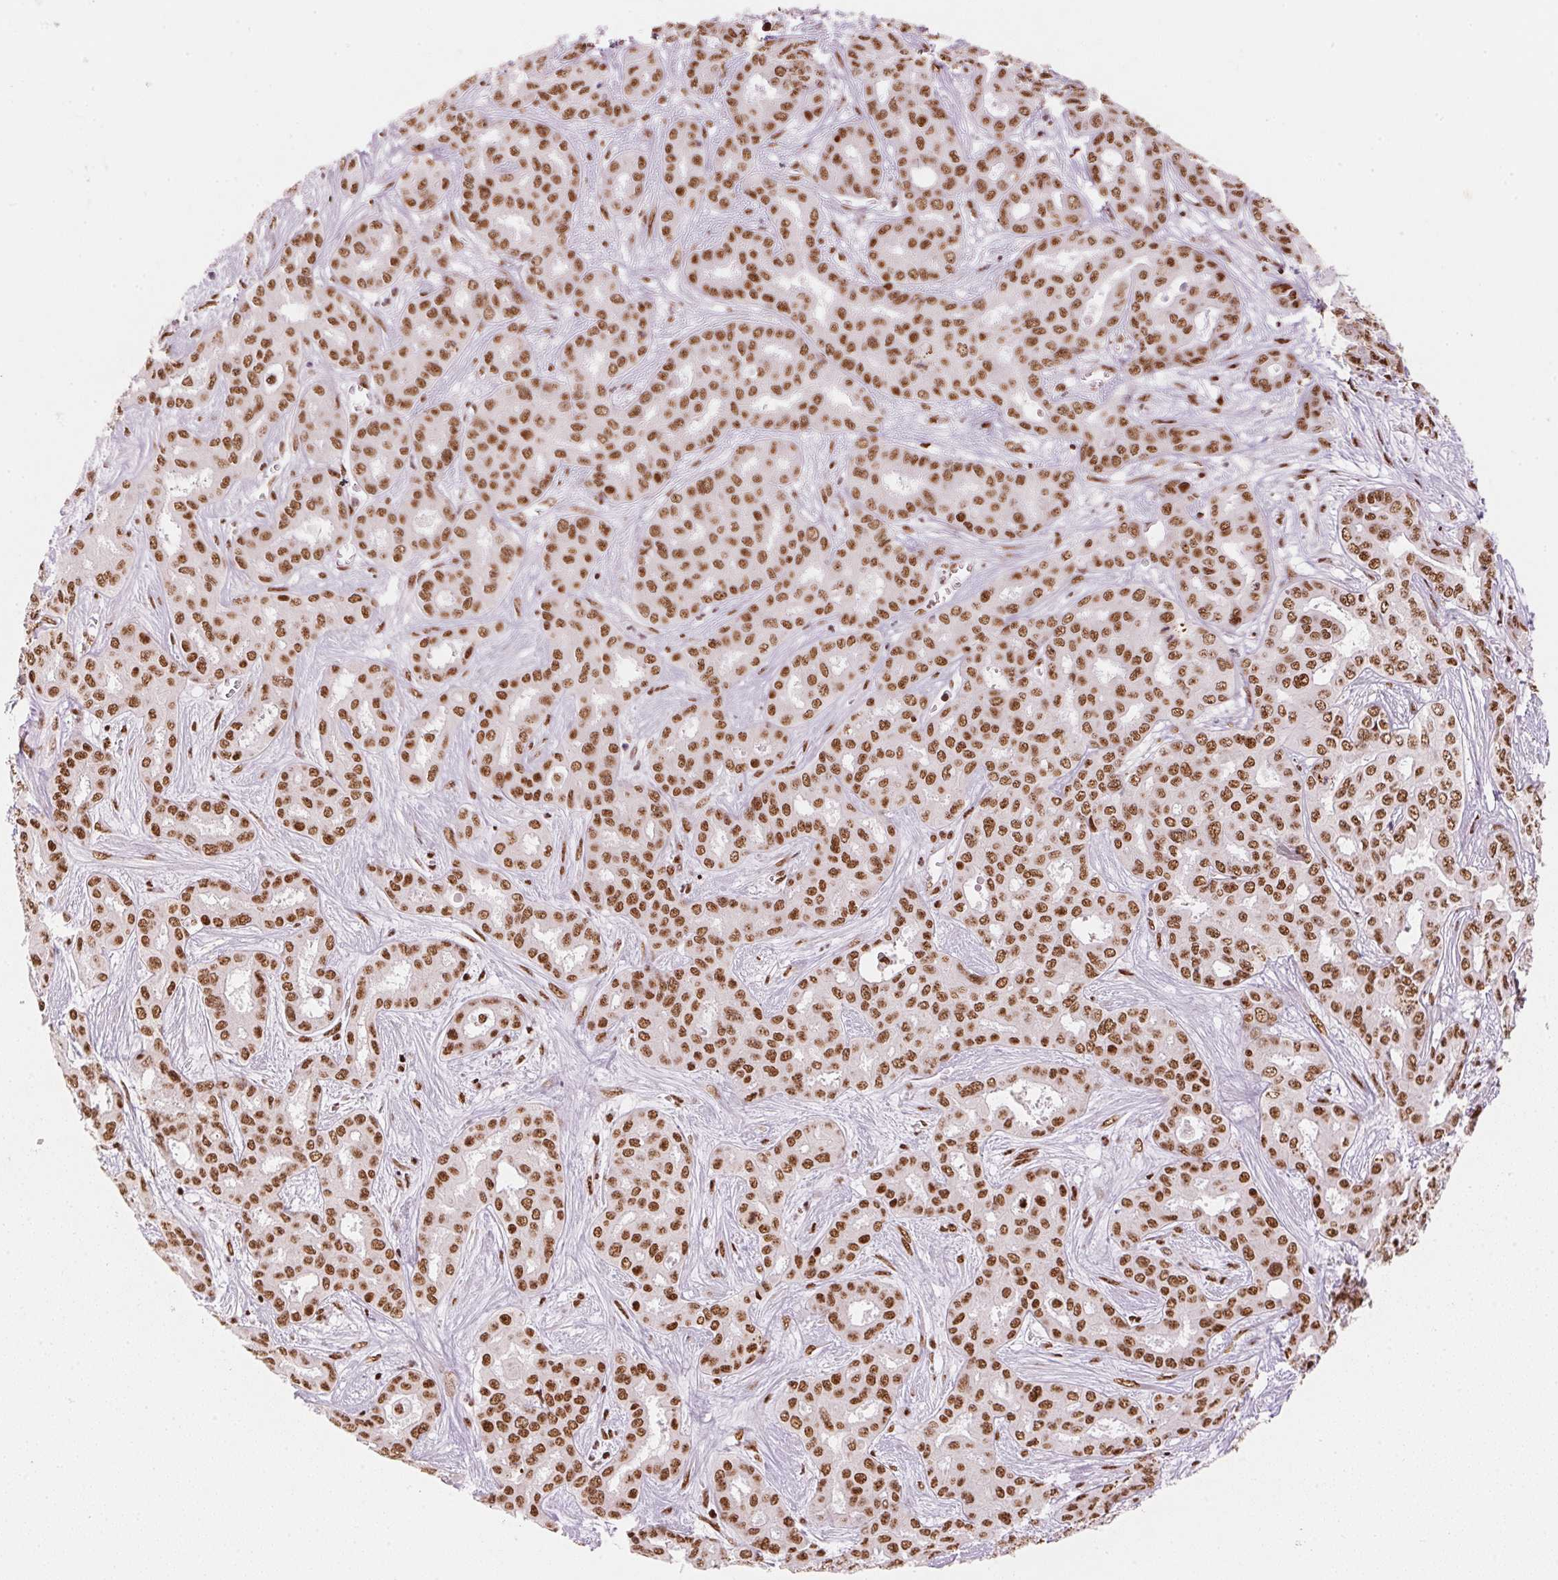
{"staining": {"intensity": "strong", "quantity": ">75%", "location": "nuclear"}, "tissue": "liver cancer", "cell_type": "Tumor cells", "image_type": "cancer", "snomed": [{"axis": "morphology", "description": "Cholangiocarcinoma"}, {"axis": "topography", "description": "Liver"}], "caption": "Tumor cells display high levels of strong nuclear expression in approximately >75% of cells in cholangiocarcinoma (liver).", "gene": "NXF1", "patient": {"sex": "female", "age": 64}}